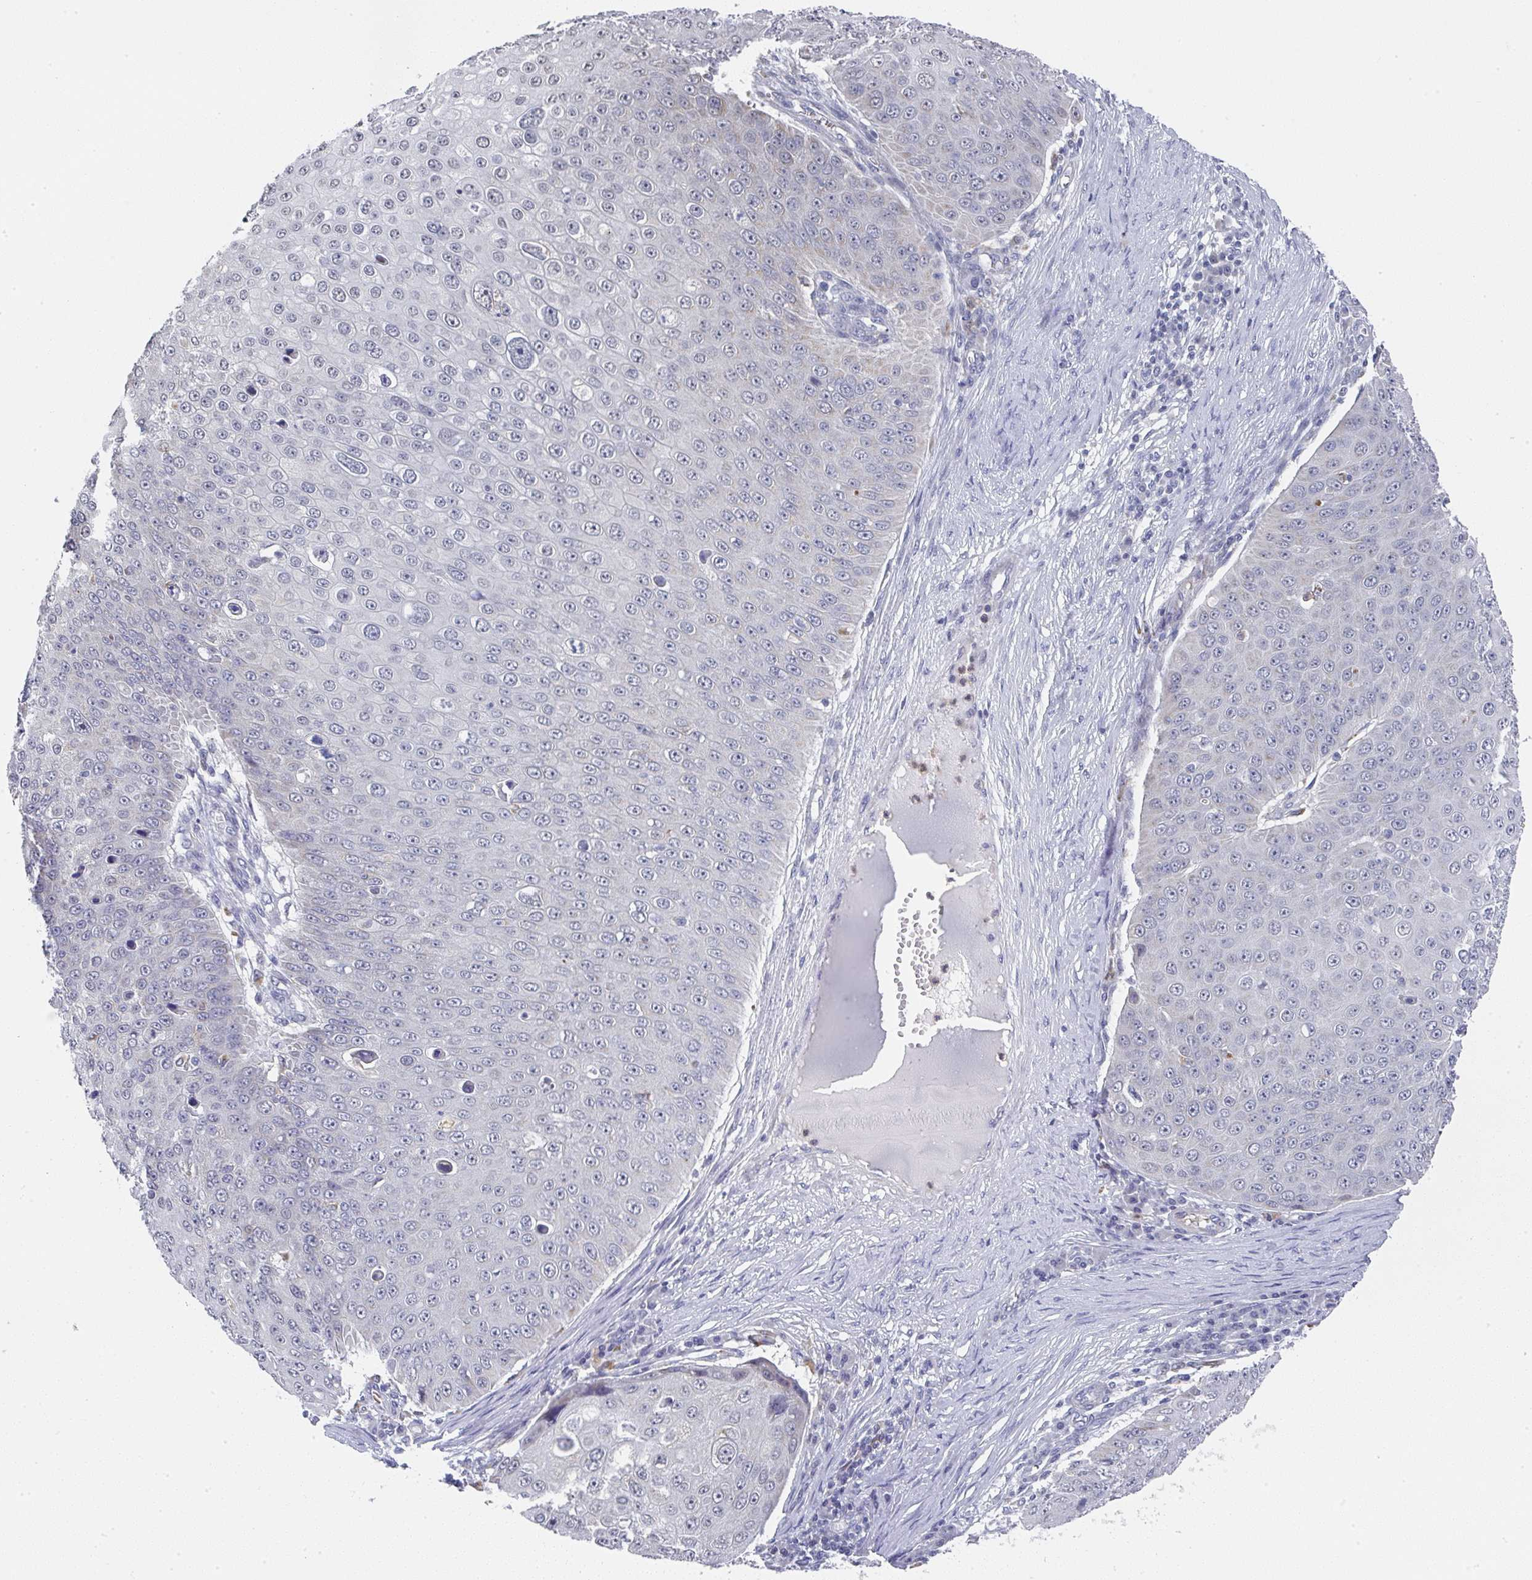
{"staining": {"intensity": "negative", "quantity": "none", "location": "none"}, "tissue": "skin cancer", "cell_type": "Tumor cells", "image_type": "cancer", "snomed": [{"axis": "morphology", "description": "Squamous cell carcinoma, NOS"}, {"axis": "topography", "description": "Skin"}], "caption": "Tumor cells show no significant positivity in skin cancer (squamous cell carcinoma).", "gene": "NCF1", "patient": {"sex": "male", "age": 71}}